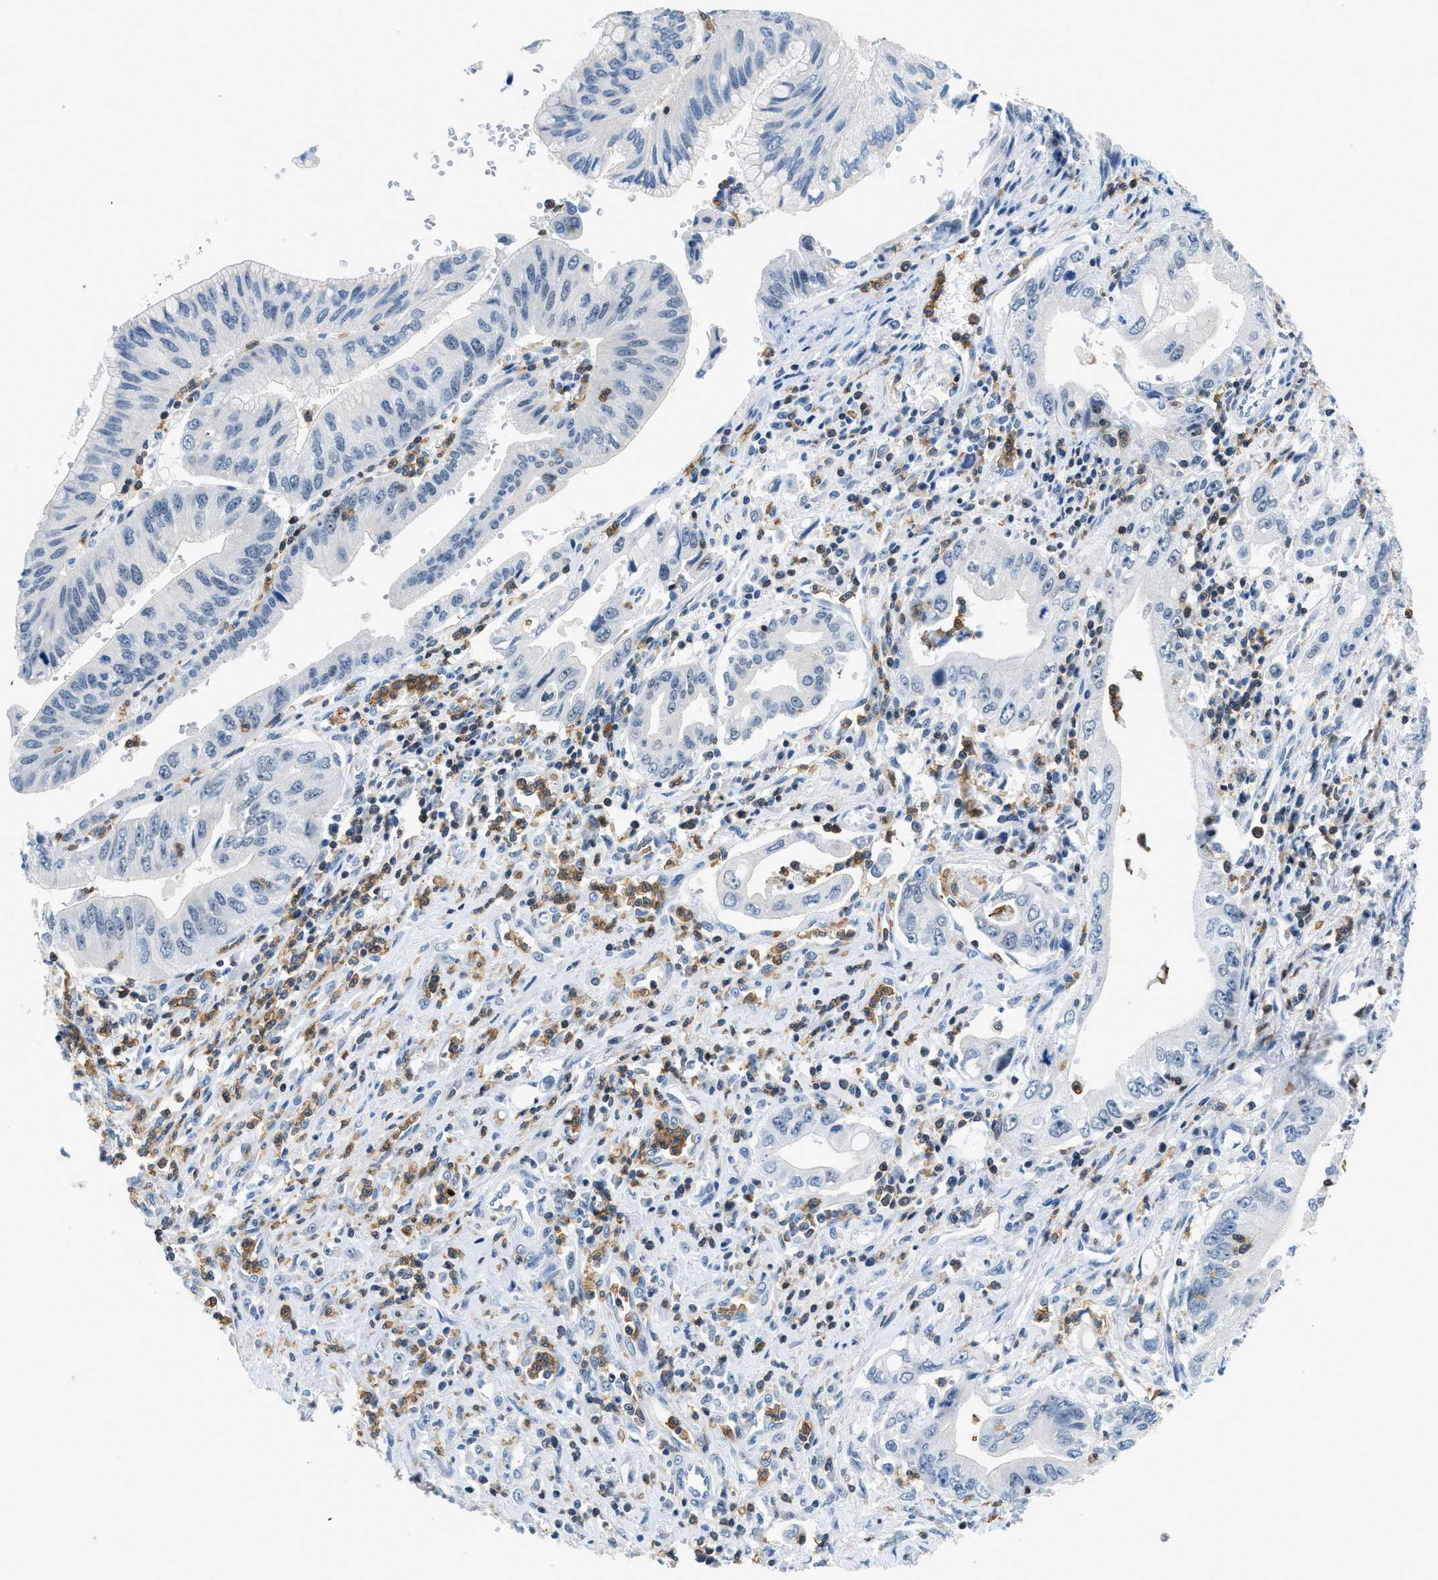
{"staining": {"intensity": "negative", "quantity": "none", "location": "none"}, "tissue": "pancreatic cancer", "cell_type": "Tumor cells", "image_type": "cancer", "snomed": [{"axis": "morphology", "description": "Adenocarcinoma, NOS"}, {"axis": "topography", "description": "Pancreas"}], "caption": "A photomicrograph of pancreatic cancer (adenocarcinoma) stained for a protein exhibits no brown staining in tumor cells.", "gene": "FAM151A", "patient": {"sex": "female", "age": 73}}